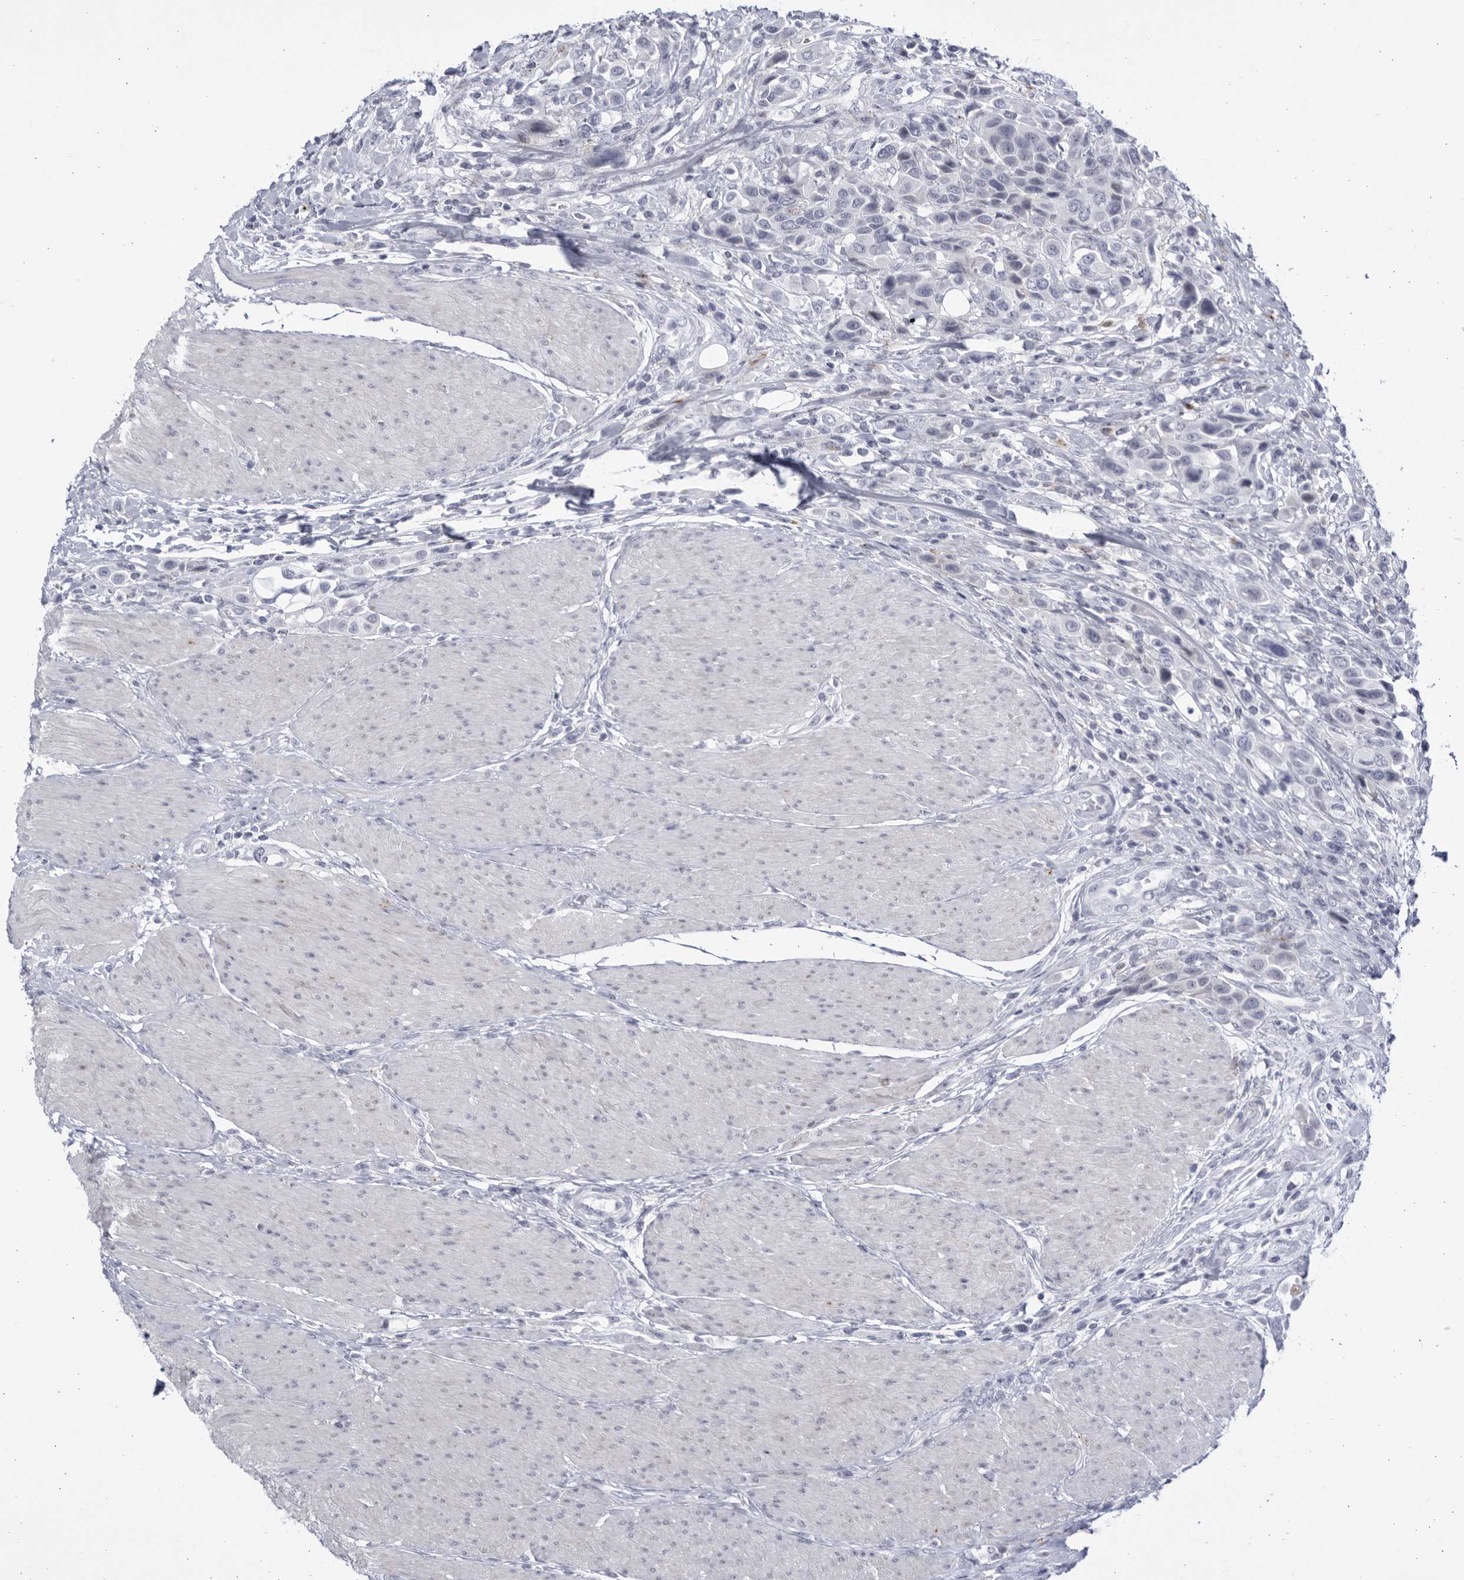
{"staining": {"intensity": "negative", "quantity": "none", "location": "none"}, "tissue": "urothelial cancer", "cell_type": "Tumor cells", "image_type": "cancer", "snomed": [{"axis": "morphology", "description": "Urothelial carcinoma, High grade"}, {"axis": "topography", "description": "Urinary bladder"}], "caption": "High power microscopy photomicrograph of an IHC photomicrograph of urothelial carcinoma (high-grade), revealing no significant expression in tumor cells. The staining was performed using DAB (3,3'-diaminobenzidine) to visualize the protein expression in brown, while the nuclei were stained in blue with hematoxylin (Magnification: 20x).", "gene": "CCDC181", "patient": {"sex": "male", "age": 50}}